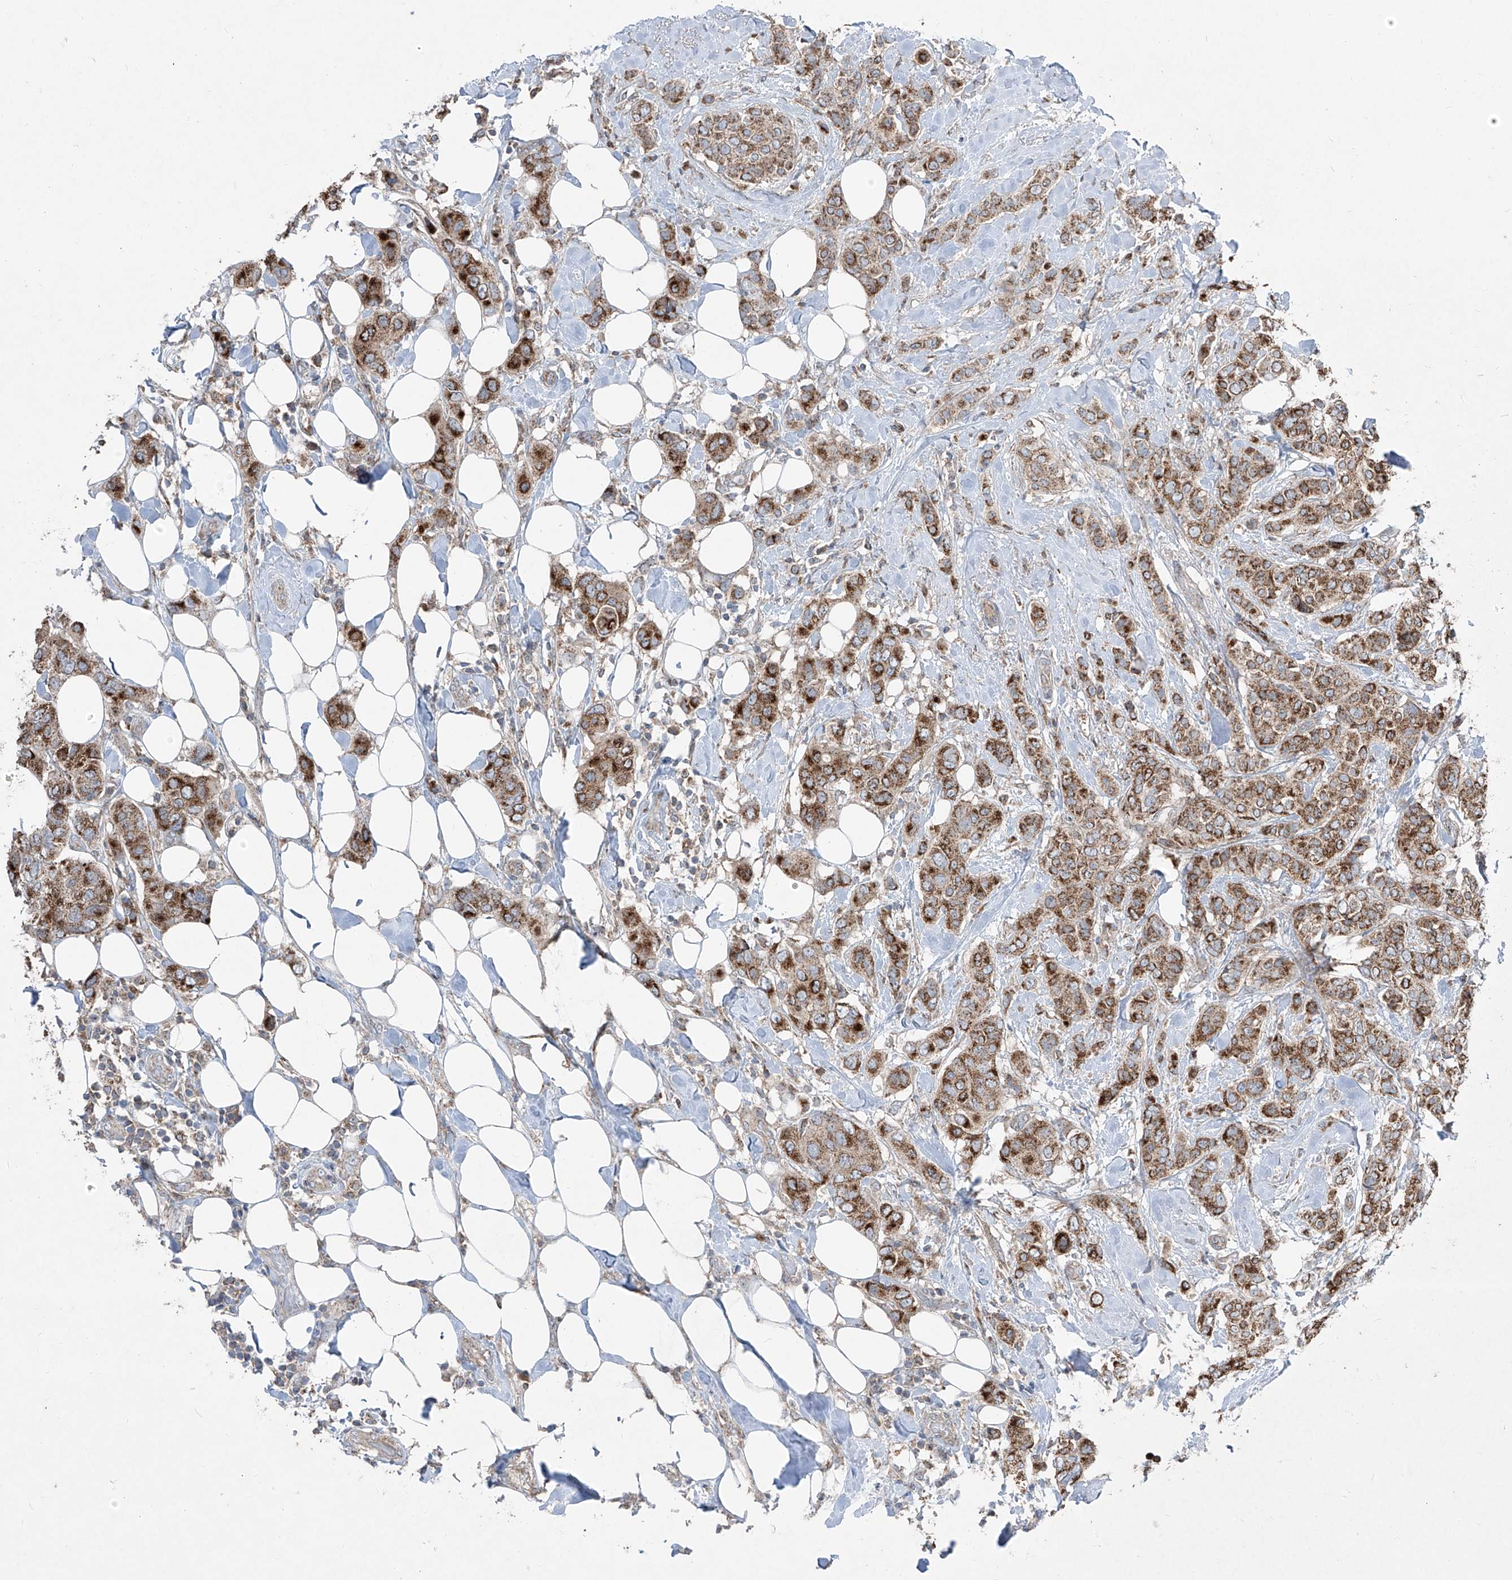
{"staining": {"intensity": "strong", "quantity": ">75%", "location": "cytoplasmic/membranous"}, "tissue": "breast cancer", "cell_type": "Tumor cells", "image_type": "cancer", "snomed": [{"axis": "morphology", "description": "Lobular carcinoma"}, {"axis": "topography", "description": "Breast"}], "caption": "Tumor cells display high levels of strong cytoplasmic/membranous staining in about >75% of cells in breast cancer (lobular carcinoma).", "gene": "ABCD3", "patient": {"sex": "female", "age": 51}}